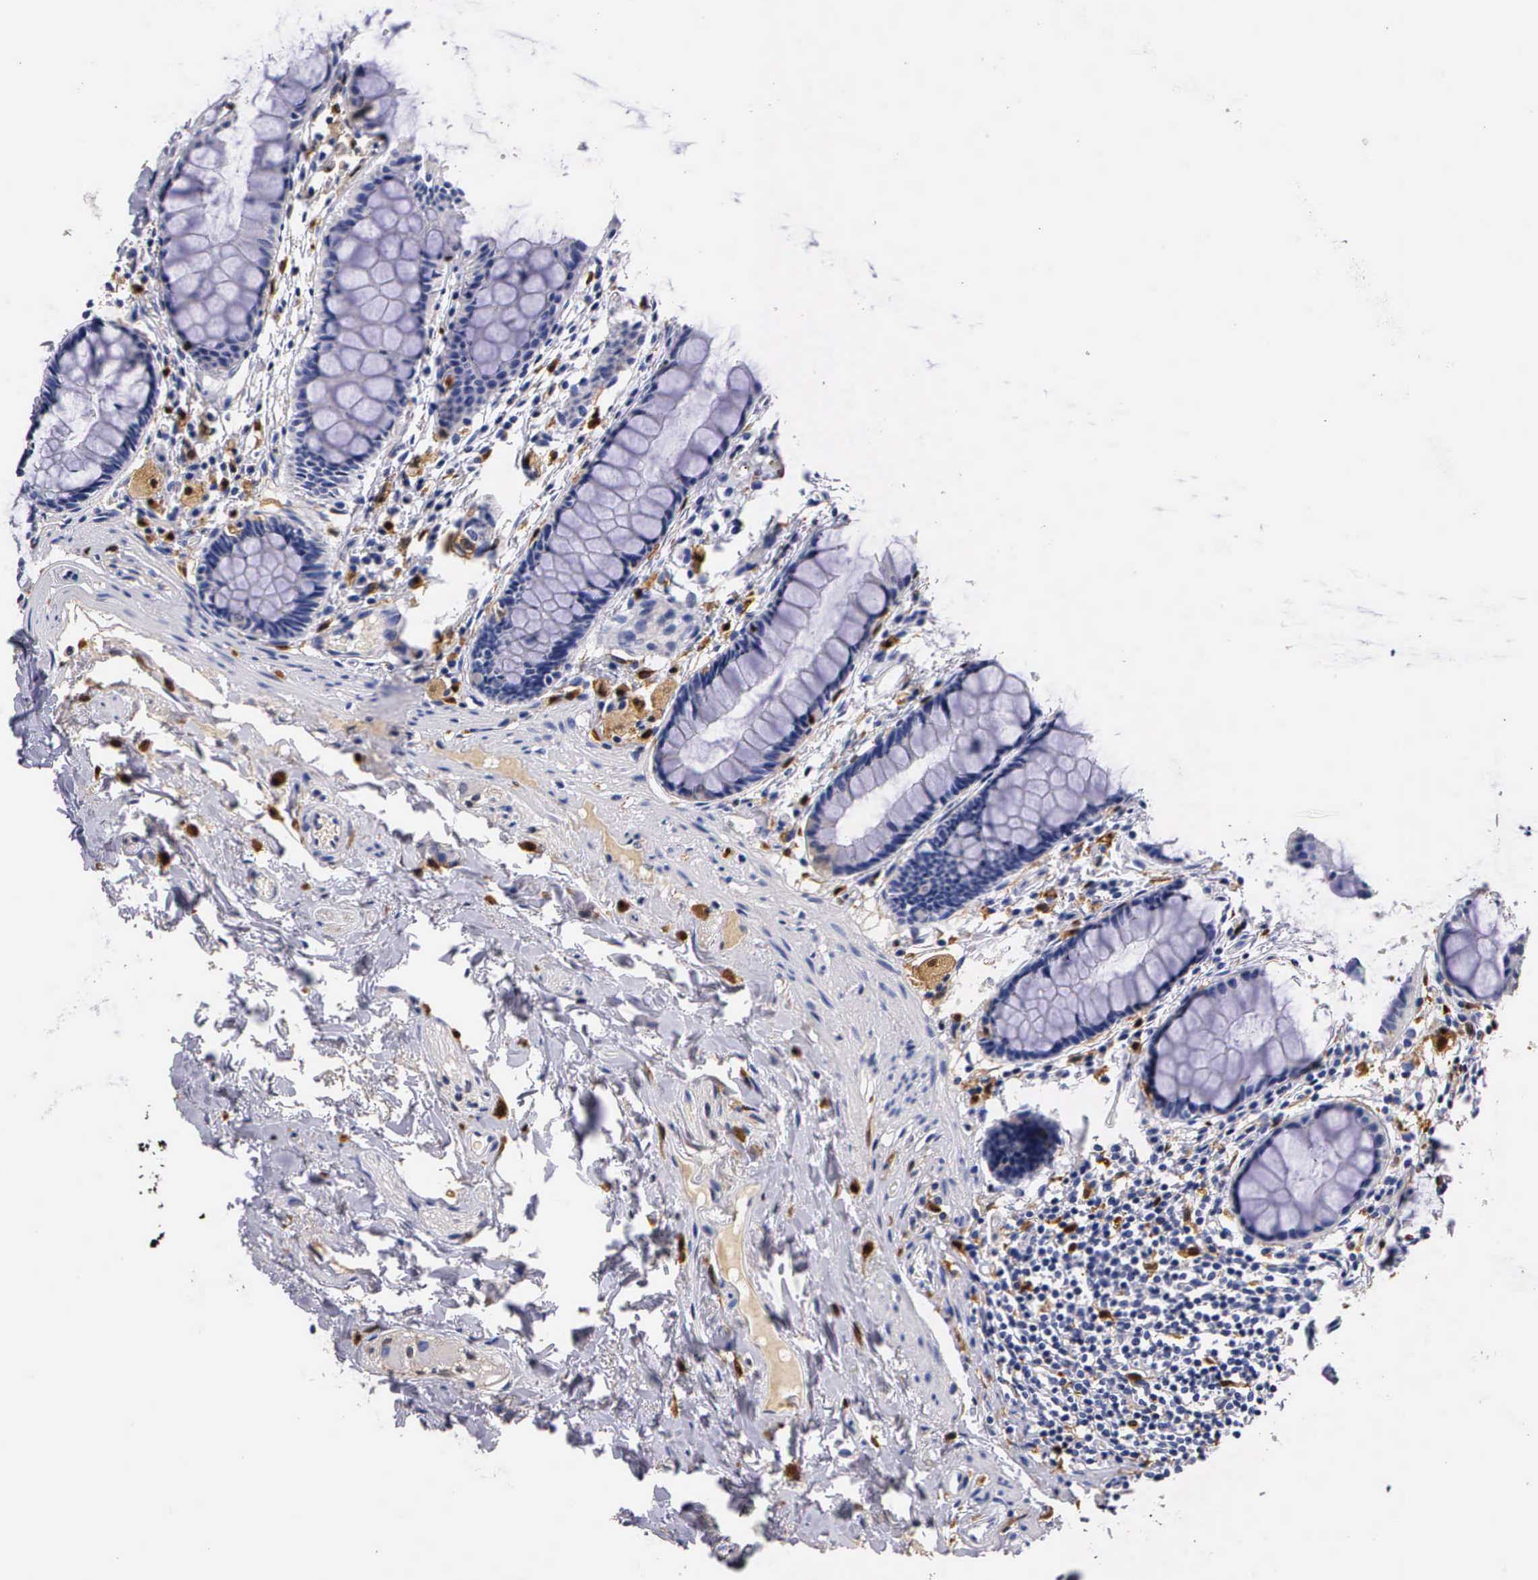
{"staining": {"intensity": "negative", "quantity": "none", "location": "none"}, "tissue": "rectum", "cell_type": "Glandular cells", "image_type": "normal", "snomed": [{"axis": "morphology", "description": "Normal tissue, NOS"}, {"axis": "topography", "description": "Rectum"}], "caption": "This is a photomicrograph of immunohistochemistry (IHC) staining of benign rectum, which shows no expression in glandular cells. (DAB (3,3'-diaminobenzidine) IHC with hematoxylin counter stain).", "gene": "RENBP", "patient": {"sex": "male", "age": 86}}